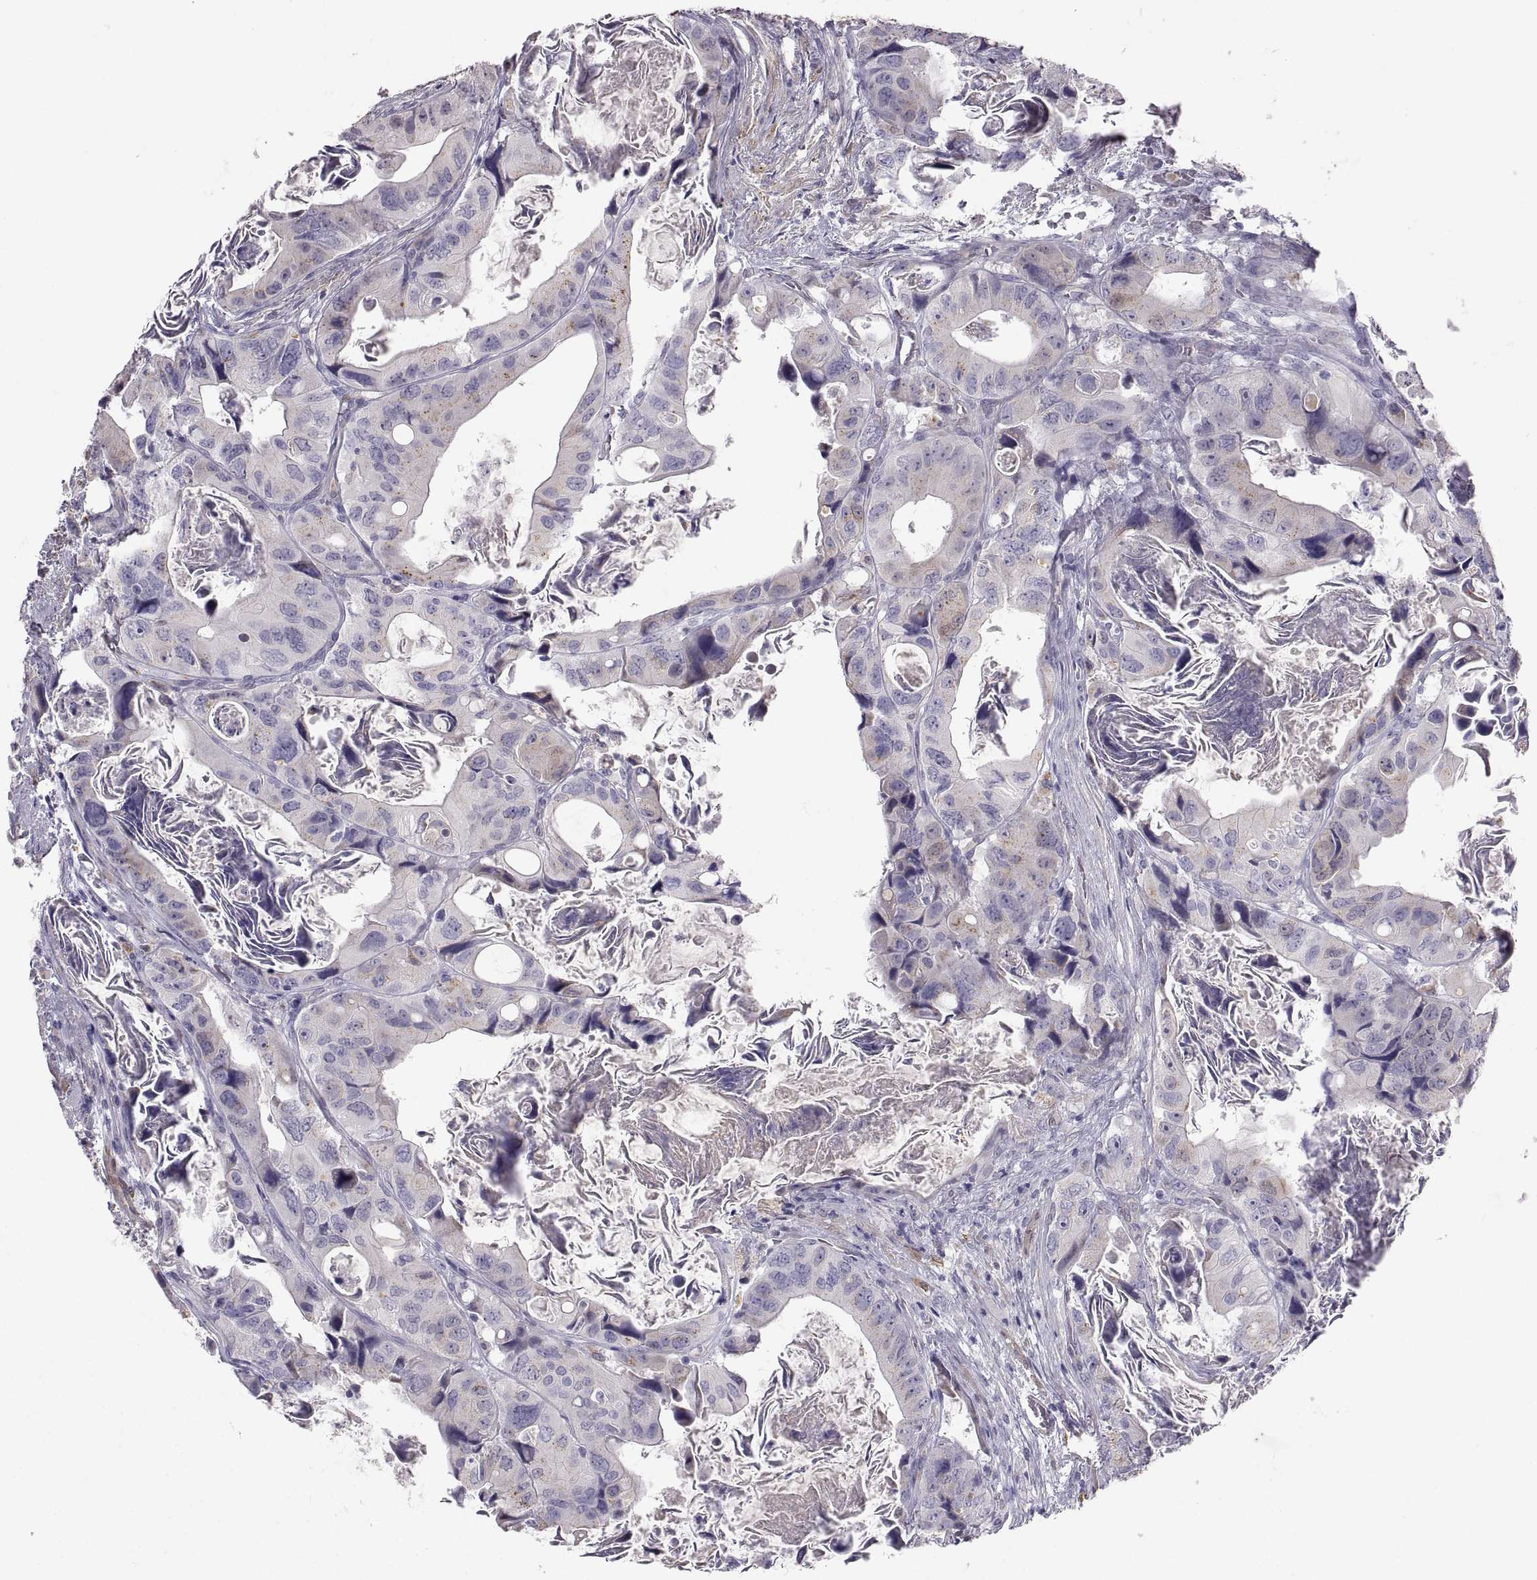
{"staining": {"intensity": "negative", "quantity": "none", "location": "none"}, "tissue": "colorectal cancer", "cell_type": "Tumor cells", "image_type": "cancer", "snomed": [{"axis": "morphology", "description": "Adenocarcinoma, NOS"}, {"axis": "topography", "description": "Rectum"}], "caption": "Image shows no significant protein staining in tumor cells of colorectal cancer (adenocarcinoma).", "gene": "PGM5", "patient": {"sex": "male", "age": 64}}